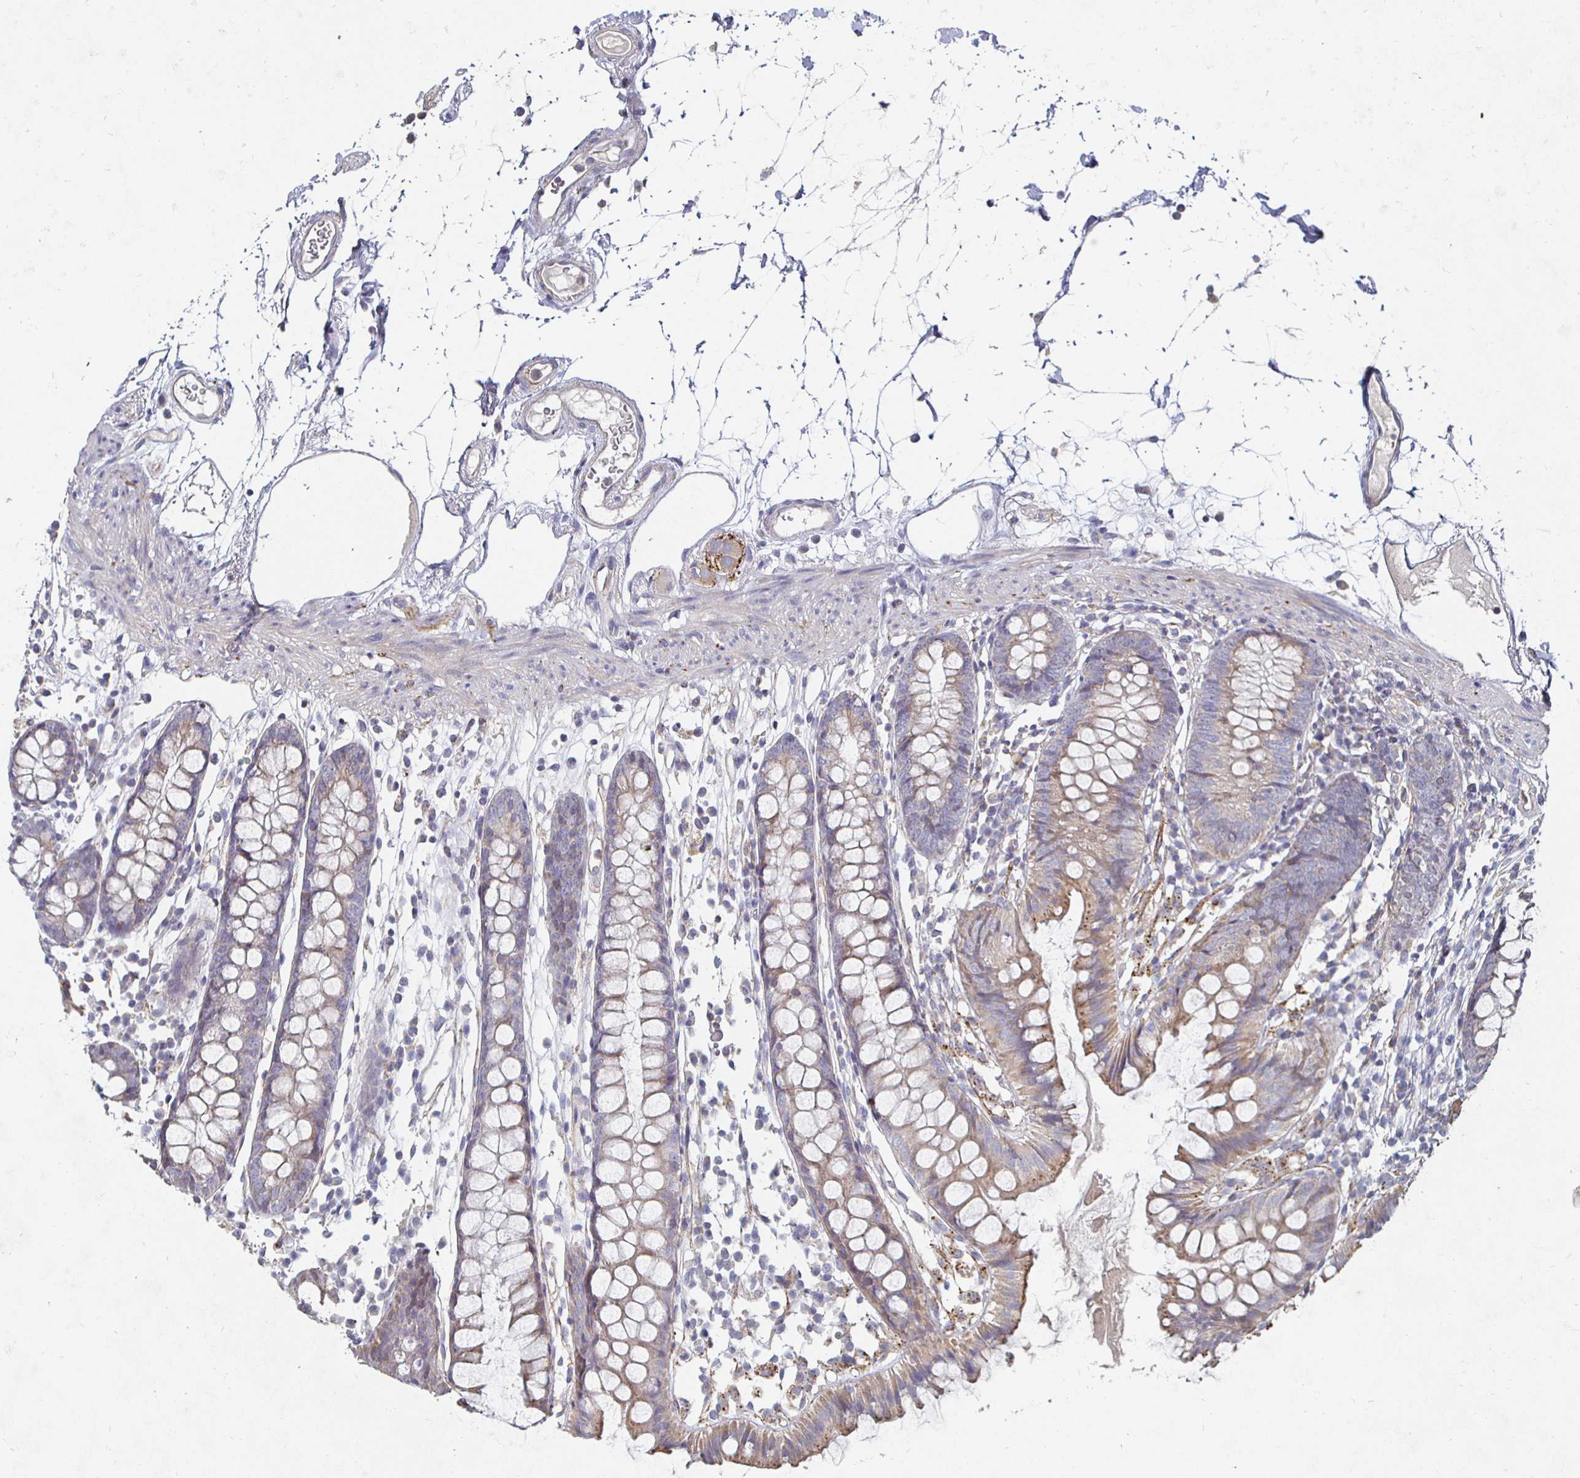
{"staining": {"intensity": "moderate", "quantity": "25%-75%", "location": "cytoplasmic/membranous"}, "tissue": "colon", "cell_type": "Endothelial cells", "image_type": "normal", "snomed": [{"axis": "morphology", "description": "Normal tissue, NOS"}, {"axis": "topography", "description": "Colon"}], "caption": "Immunohistochemical staining of unremarkable colon displays medium levels of moderate cytoplasmic/membranous positivity in approximately 25%-75% of endothelial cells.", "gene": "NRSN1", "patient": {"sex": "female", "age": 84}}